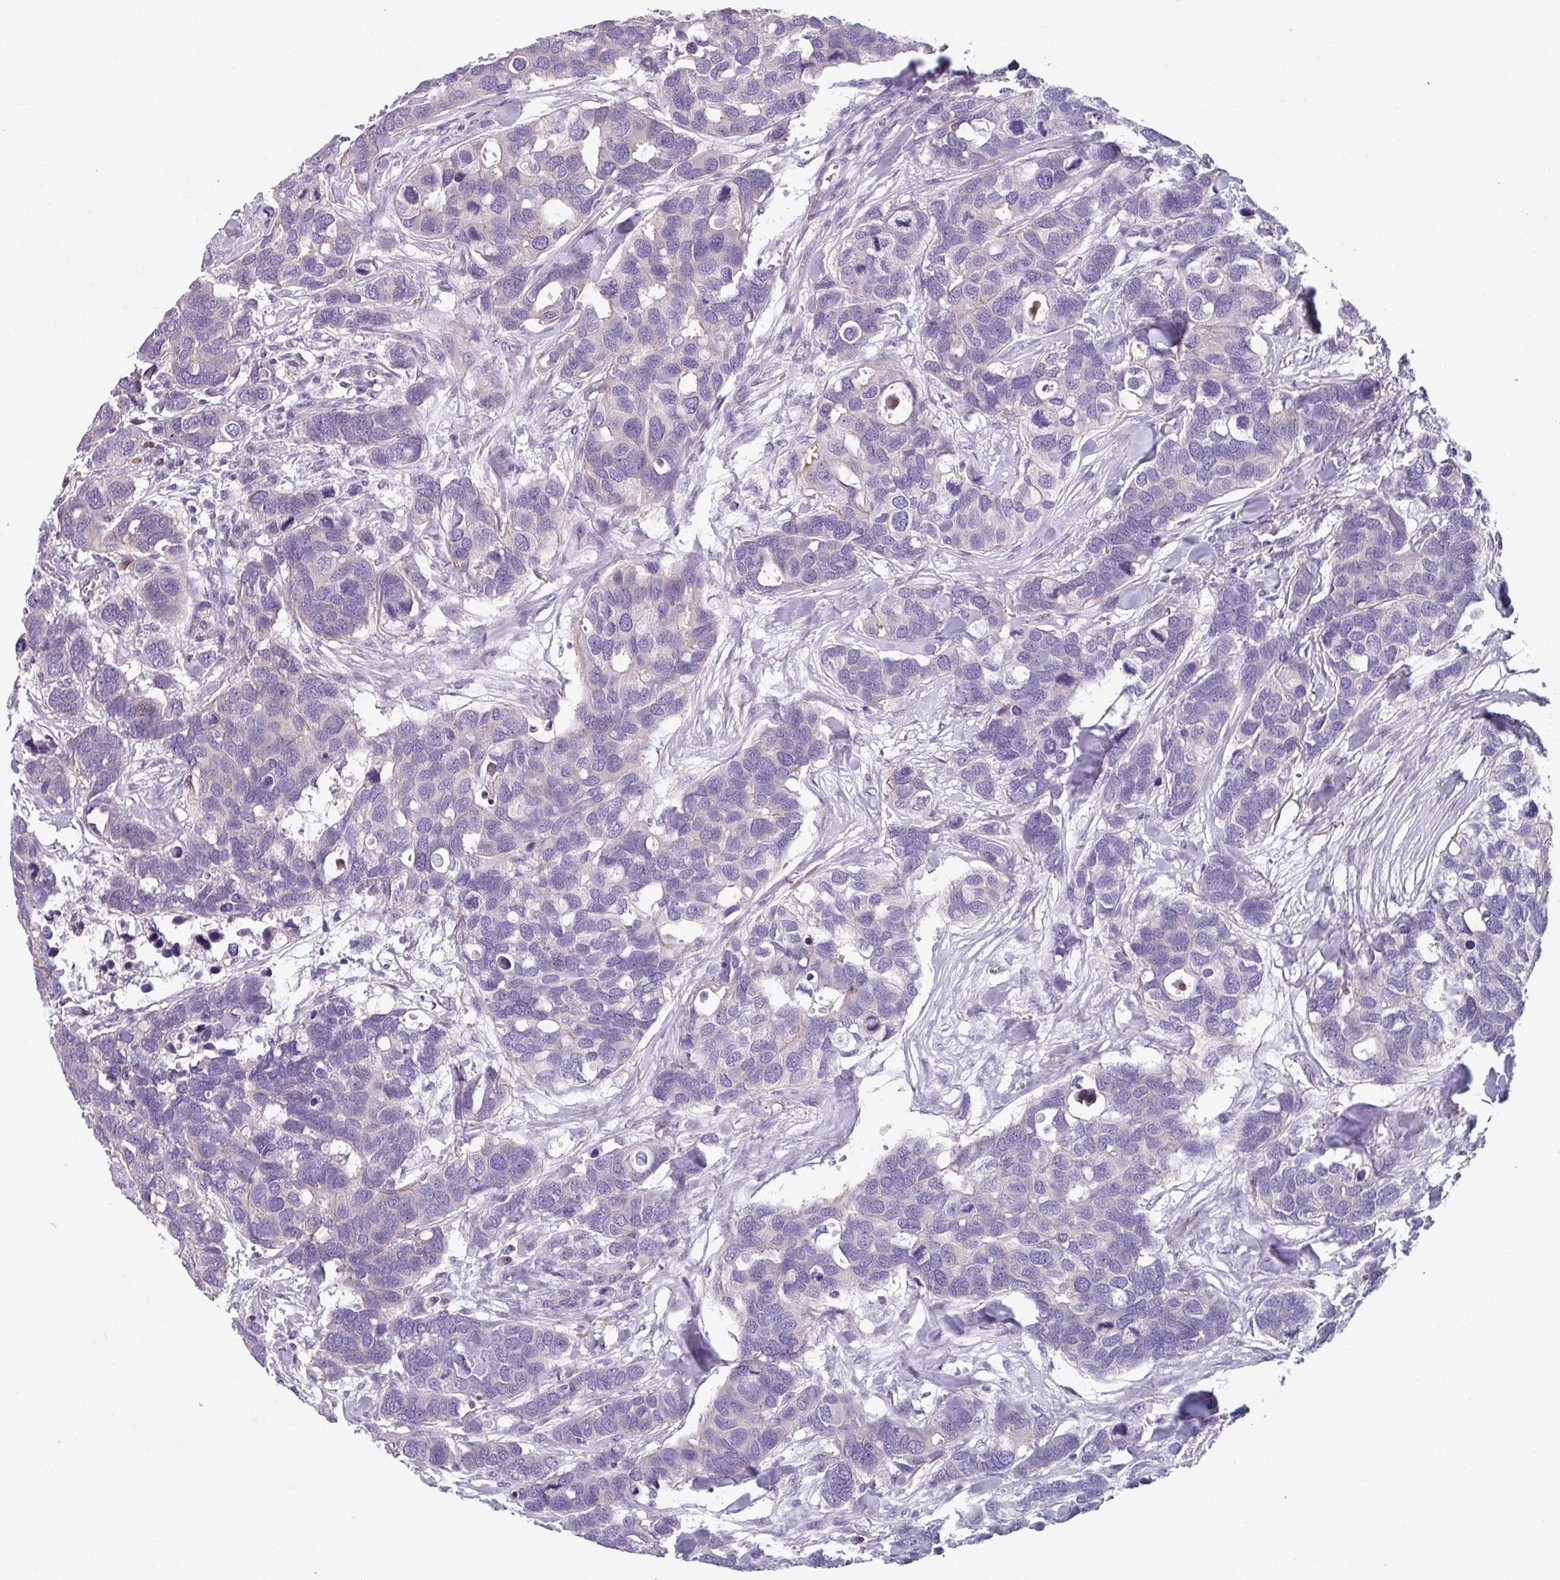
{"staining": {"intensity": "negative", "quantity": "none", "location": "none"}, "tissue": "breast cancer", "cell_type": "Tumor cells", "image_type": "cancer", "snomed": [{"axis": "morphology", "description": "Duct carcinoma"}, {"axis": "topography", "description": "Breast"}], "caption": "Immunohistochemical staining of intraductal carcinoma (breast) demonstrates no significant expression in tumor cells.", "gene": "TMEM132A", "patient": {"sex": "female", "age": 83}}